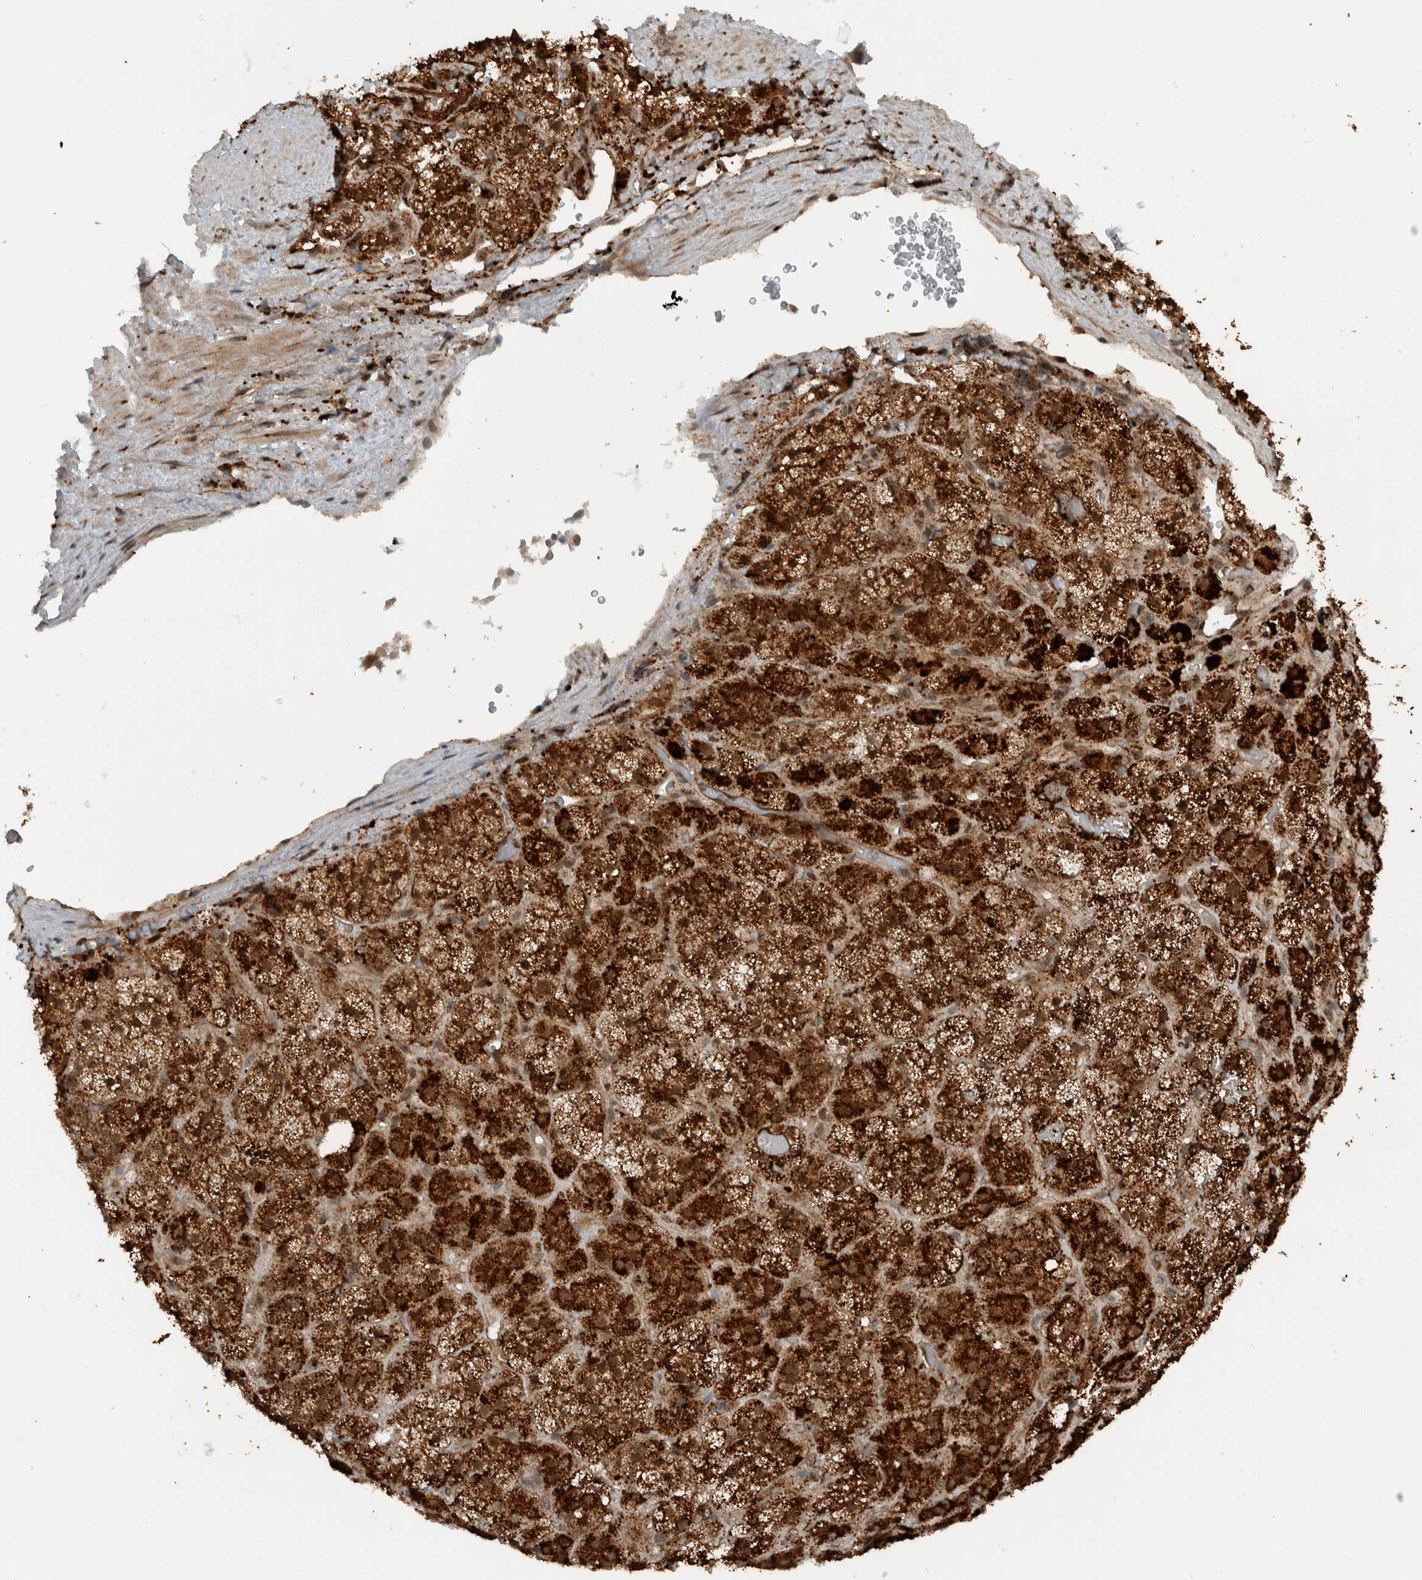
{"staining": {"intensity": "strong", "quantity": ">75%", "location": "cytoplasmic/membranous"}, "tissue": "adrenal gland", "cell_type": "Glandular cells", "image_type": "normal", "snomed": [{"axis": "morphology", "description": "Normal tissue, NOS"}, {"axis": "topography", "description": "Adrenal gland"}], "caption": "Immunohistochemical staining of unremarkable human adrenal gland demonstrates >75% levels of strong cytoplasmic/membranous protein staining in about >75% of glandular cells.", "gene": "GIGYF1", "patient": {"sex": "male", "age": 57}}